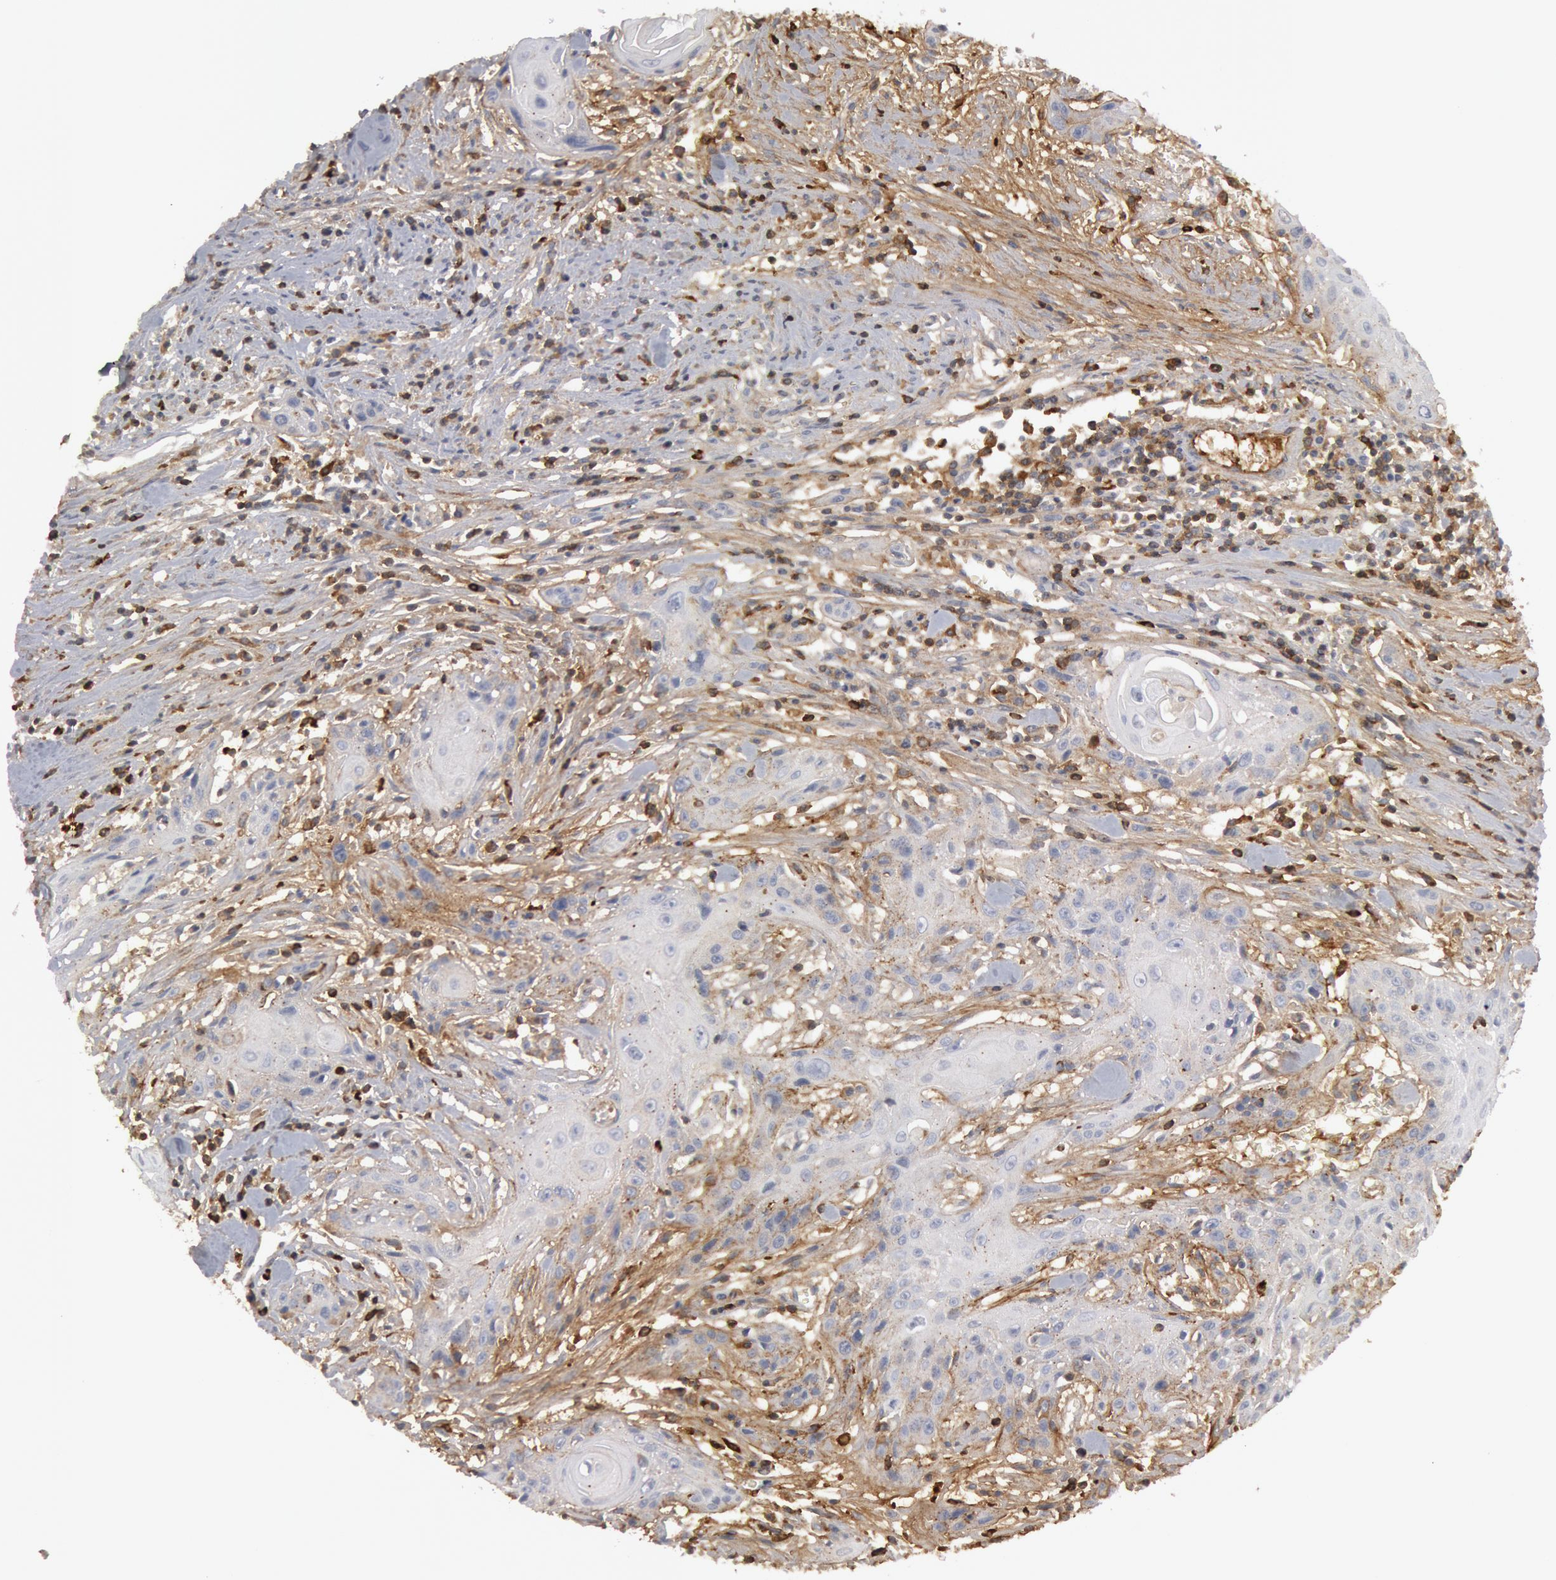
{"staining": {"intensity": "negative", "quantity": "none", "location": "none"}, "tissue": "head and neck cancer", "cell_type": "Tumor cells", "image_type": "cancer", "snomed": [{"axis": "morphology", "description": "Squamous cell carcinoma, NOS"}, {"axis": "morphology", "description": "Squamous cell carcinoma, metastatic, NOS"}, {"axis": "topography", "description": "Lymph node"}, {"axis": "topography", "description": "Salivary gland"}, {"axis": "topography", "description": "Head-Neck"}], "caption": "Squamous cell carcinoma (head and neck) was stained to show a protein in brown. There is no significant expression in tumor cells.", "gene": "C1QC", "patient": {"sex": "female", "age": 74}}